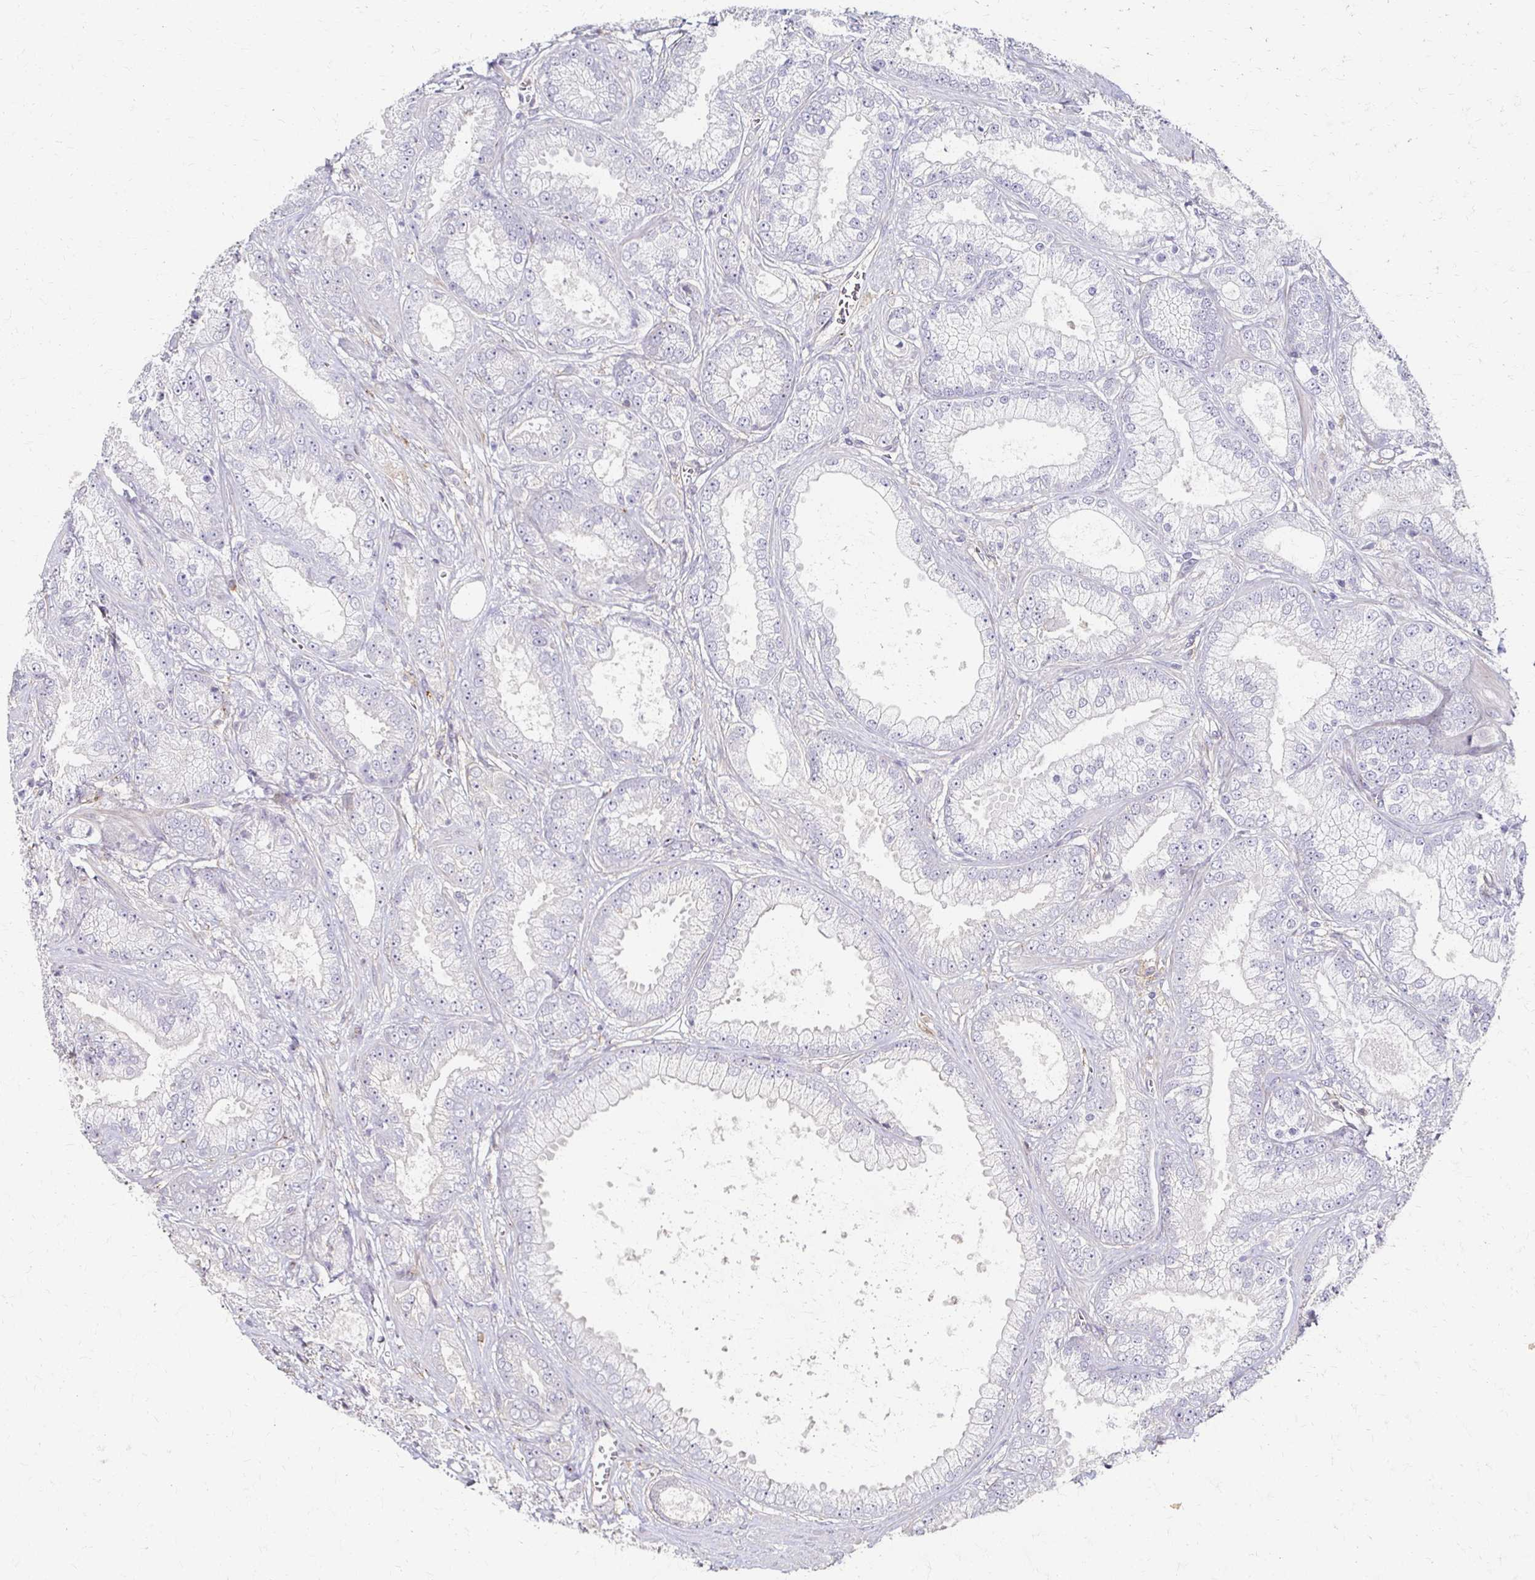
{"staining": {"intensity": "negative", "quantity": "none", "location": "none"}, "tissue": "prostate cancer", "cell_type": "Tumor cells", "image_type": "cancer", "snomed": [{"axis": "morphology", "description": "Adenocarcinoma, High grade"}, {"axis": "topography", "description": "Prostate"}], "caption": "Immunohistochemistry (IHC) of human prostate cancer (high-grade adenocarcinoma) shows no positivity in tumor cells.", "gene": "C1QTNF7", "patient": {"sex": "male", "age": 67}}